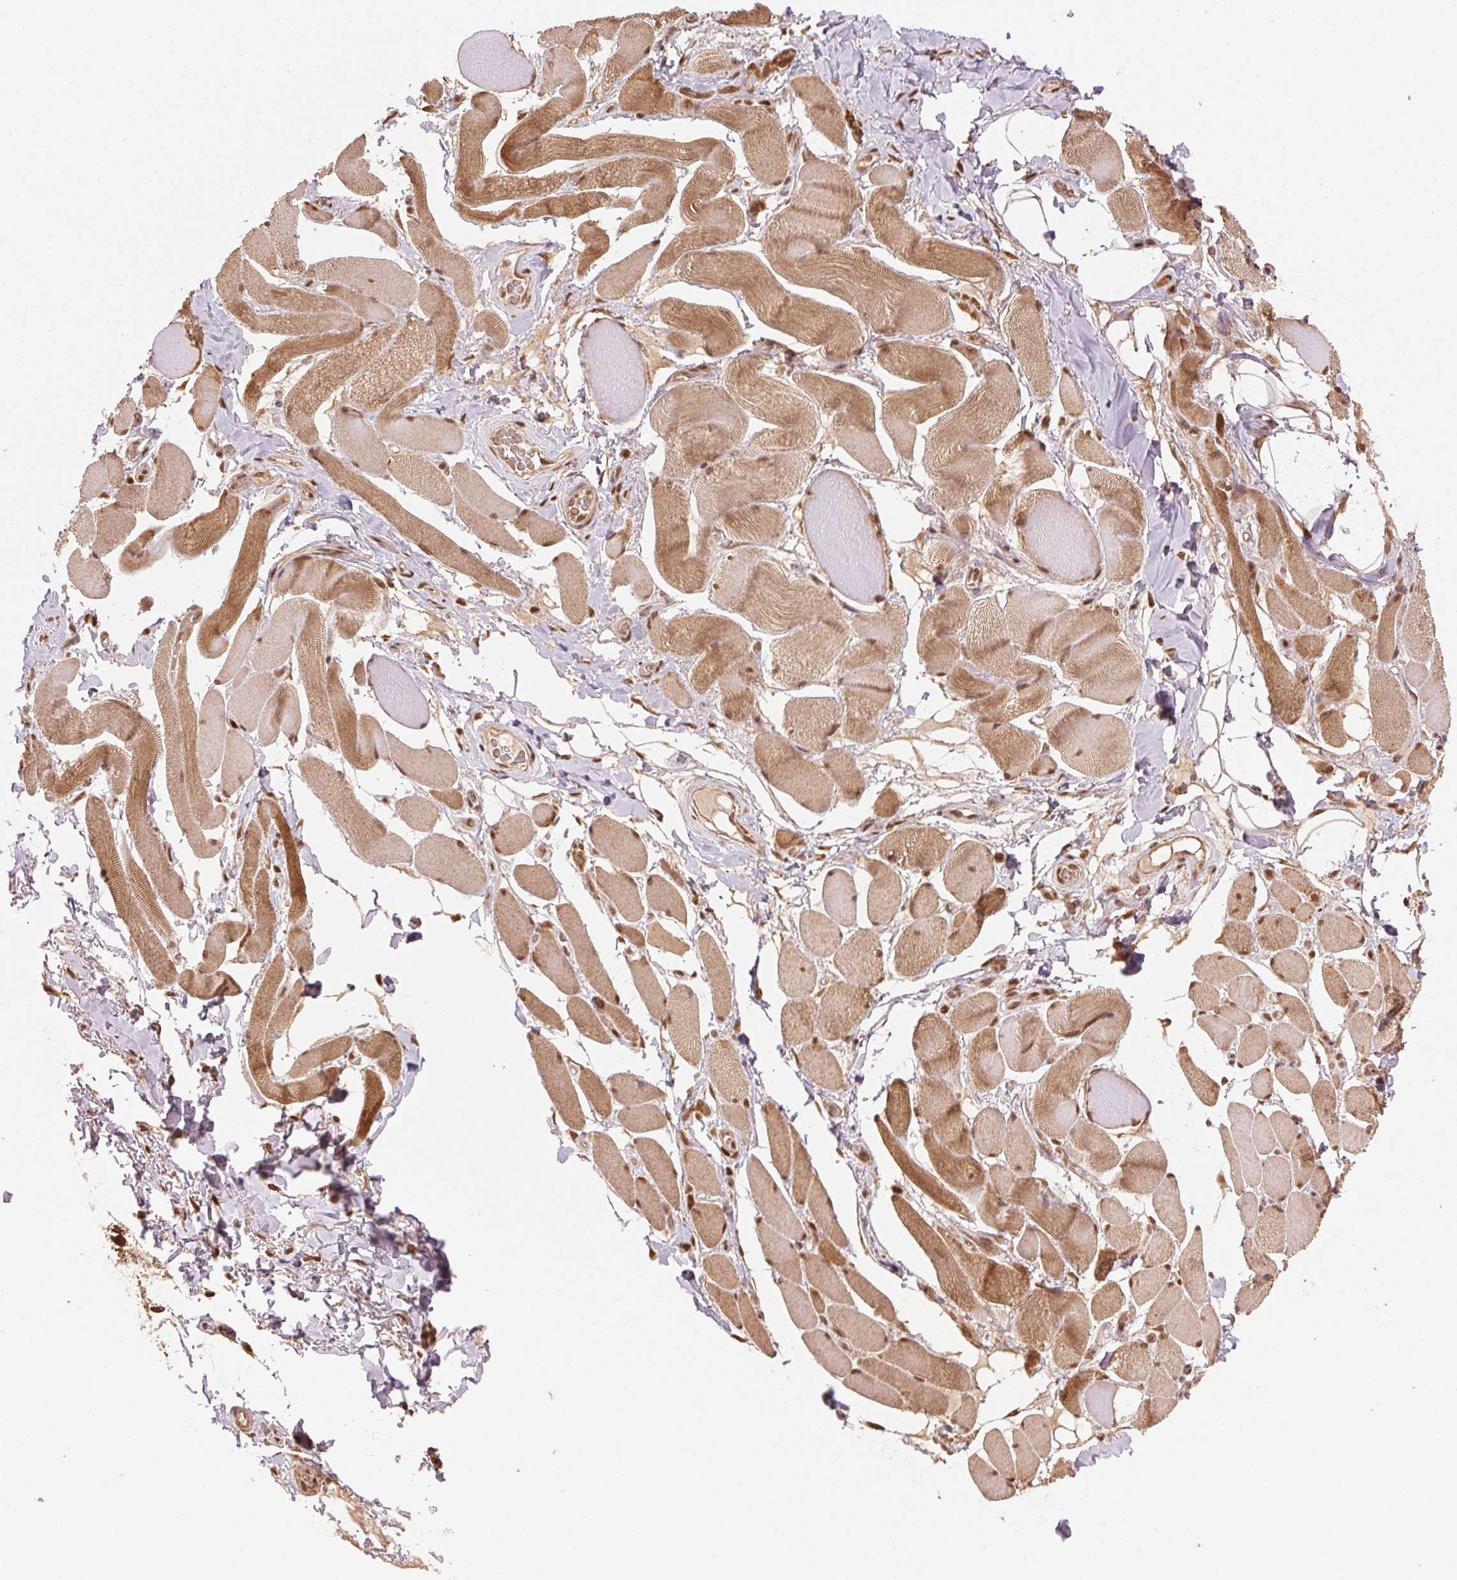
{"staining": {"intensity": "moderate", "quantity": ">75%", "location": "cytoplasmic/membranous,nuclear"}, "tissue": "skeletal muscle", "cell_type": "Myocytes", "image_type": "normal", "snomed": [{"axis": "morphology", "description": "Normal tissue, NOS"}, {"axis": "topography", "description": "Skeletal muscle"}, {"axis": "topography", "description": "Anal"}, {"axis": "topography", "description": "Peripheral nerve tissue"}], "caption": "Protein staining by IHC demonstrates moderate cytoplasmic/membranous,nuclear staining in approximately >75% of myocytes in normal skeletal muscle.", "gene": "TREML4", "patient": {"sex": "male", "age": 53}}